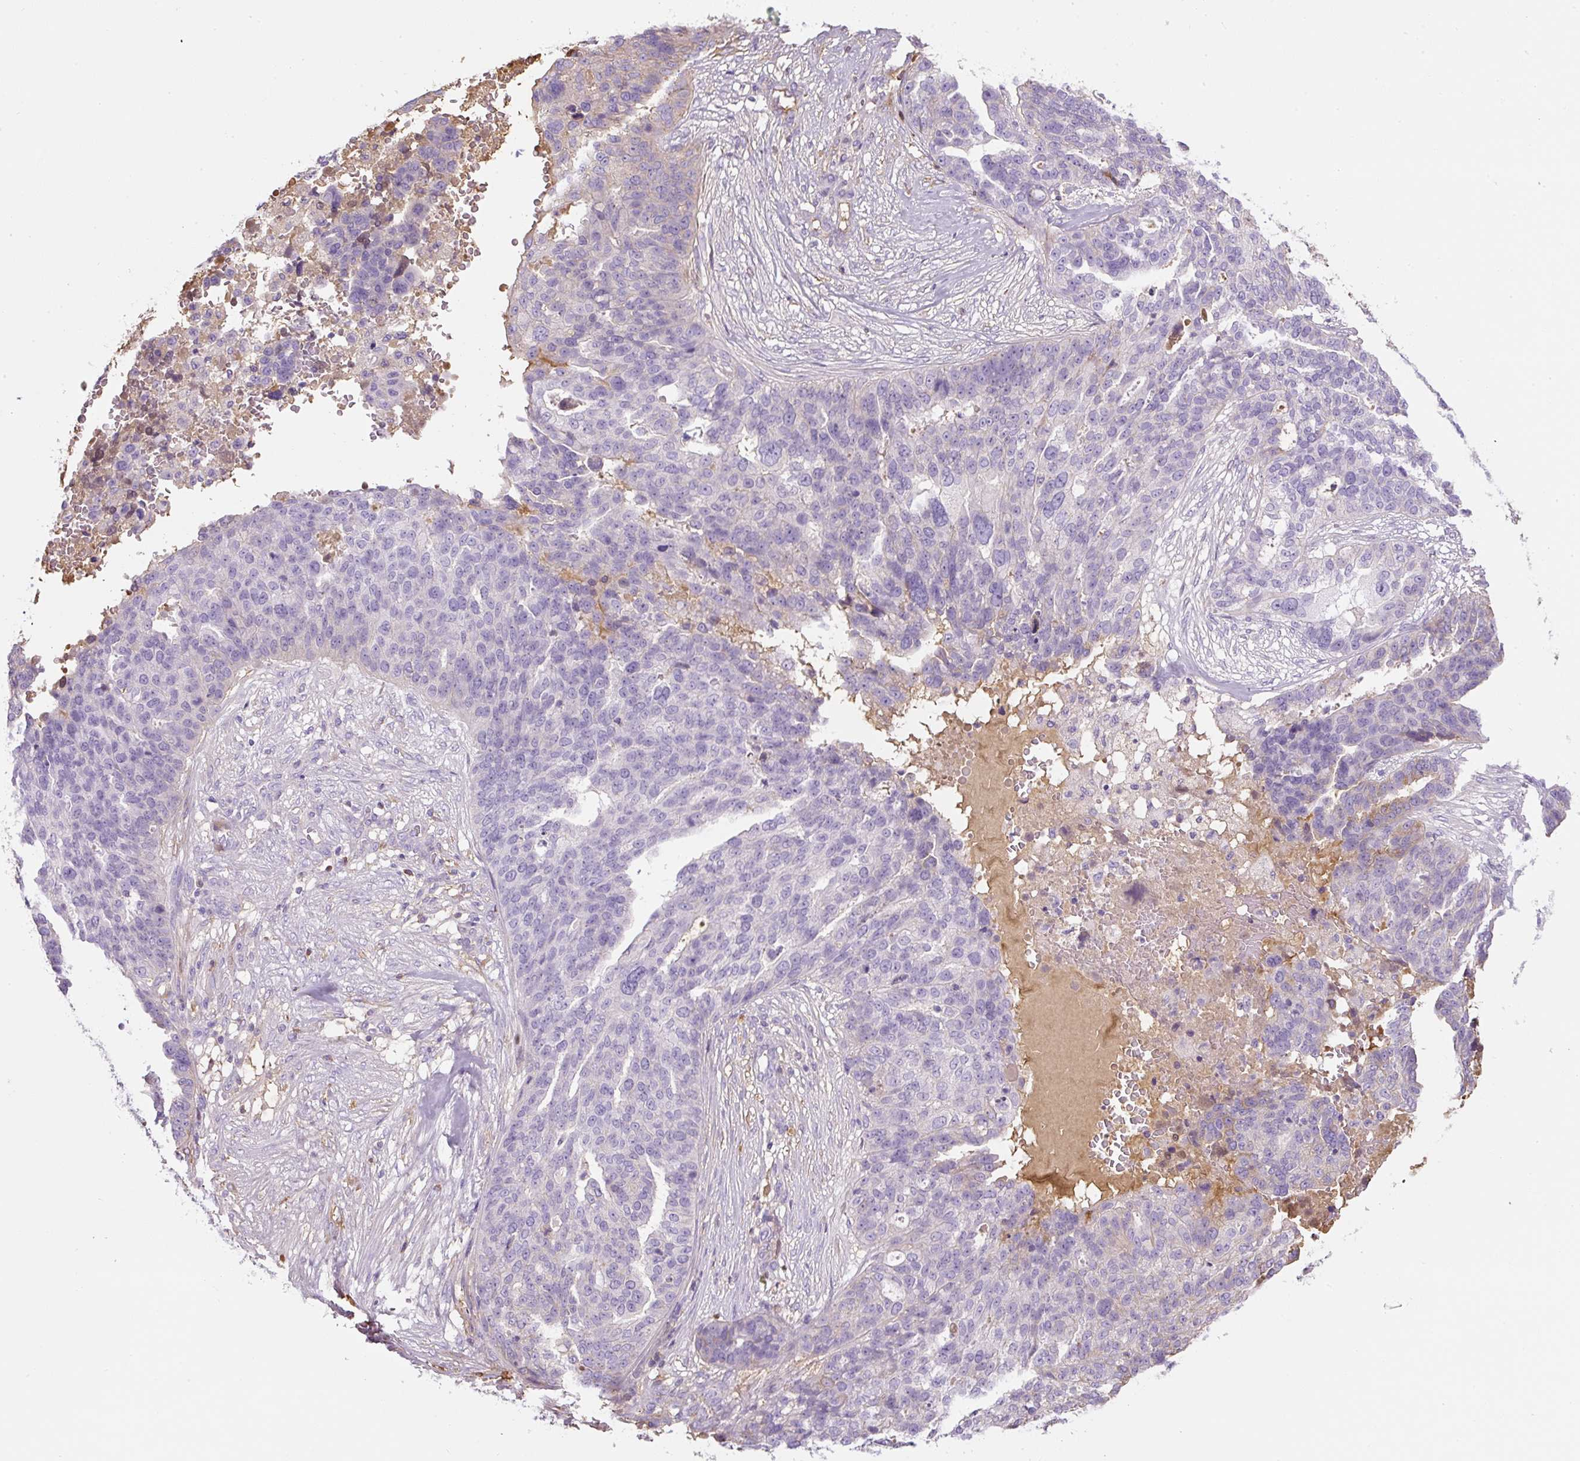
{"staining": {"intensity": "negative", "quantity": "none", "location": "none"}, "tissue": "ovarian cancer", "cell_type": "Tumor cells", "image_type": "cancer", "snomed": [{"axis": "morphology", "description": "Cystadenocarcinoma, serous, NOS"}, {"axis": "topography", "description": "Ovary"}], "caption": "Tumor cells show no significant staining in ovarian serous cystadenocarcinoma. (DAB (3,3'-diaminobenzidine) immunohistochemistry with hematoxylin counter stain).", "gene": "APOA1", "patient": {"sex": "female", "age": 59}}